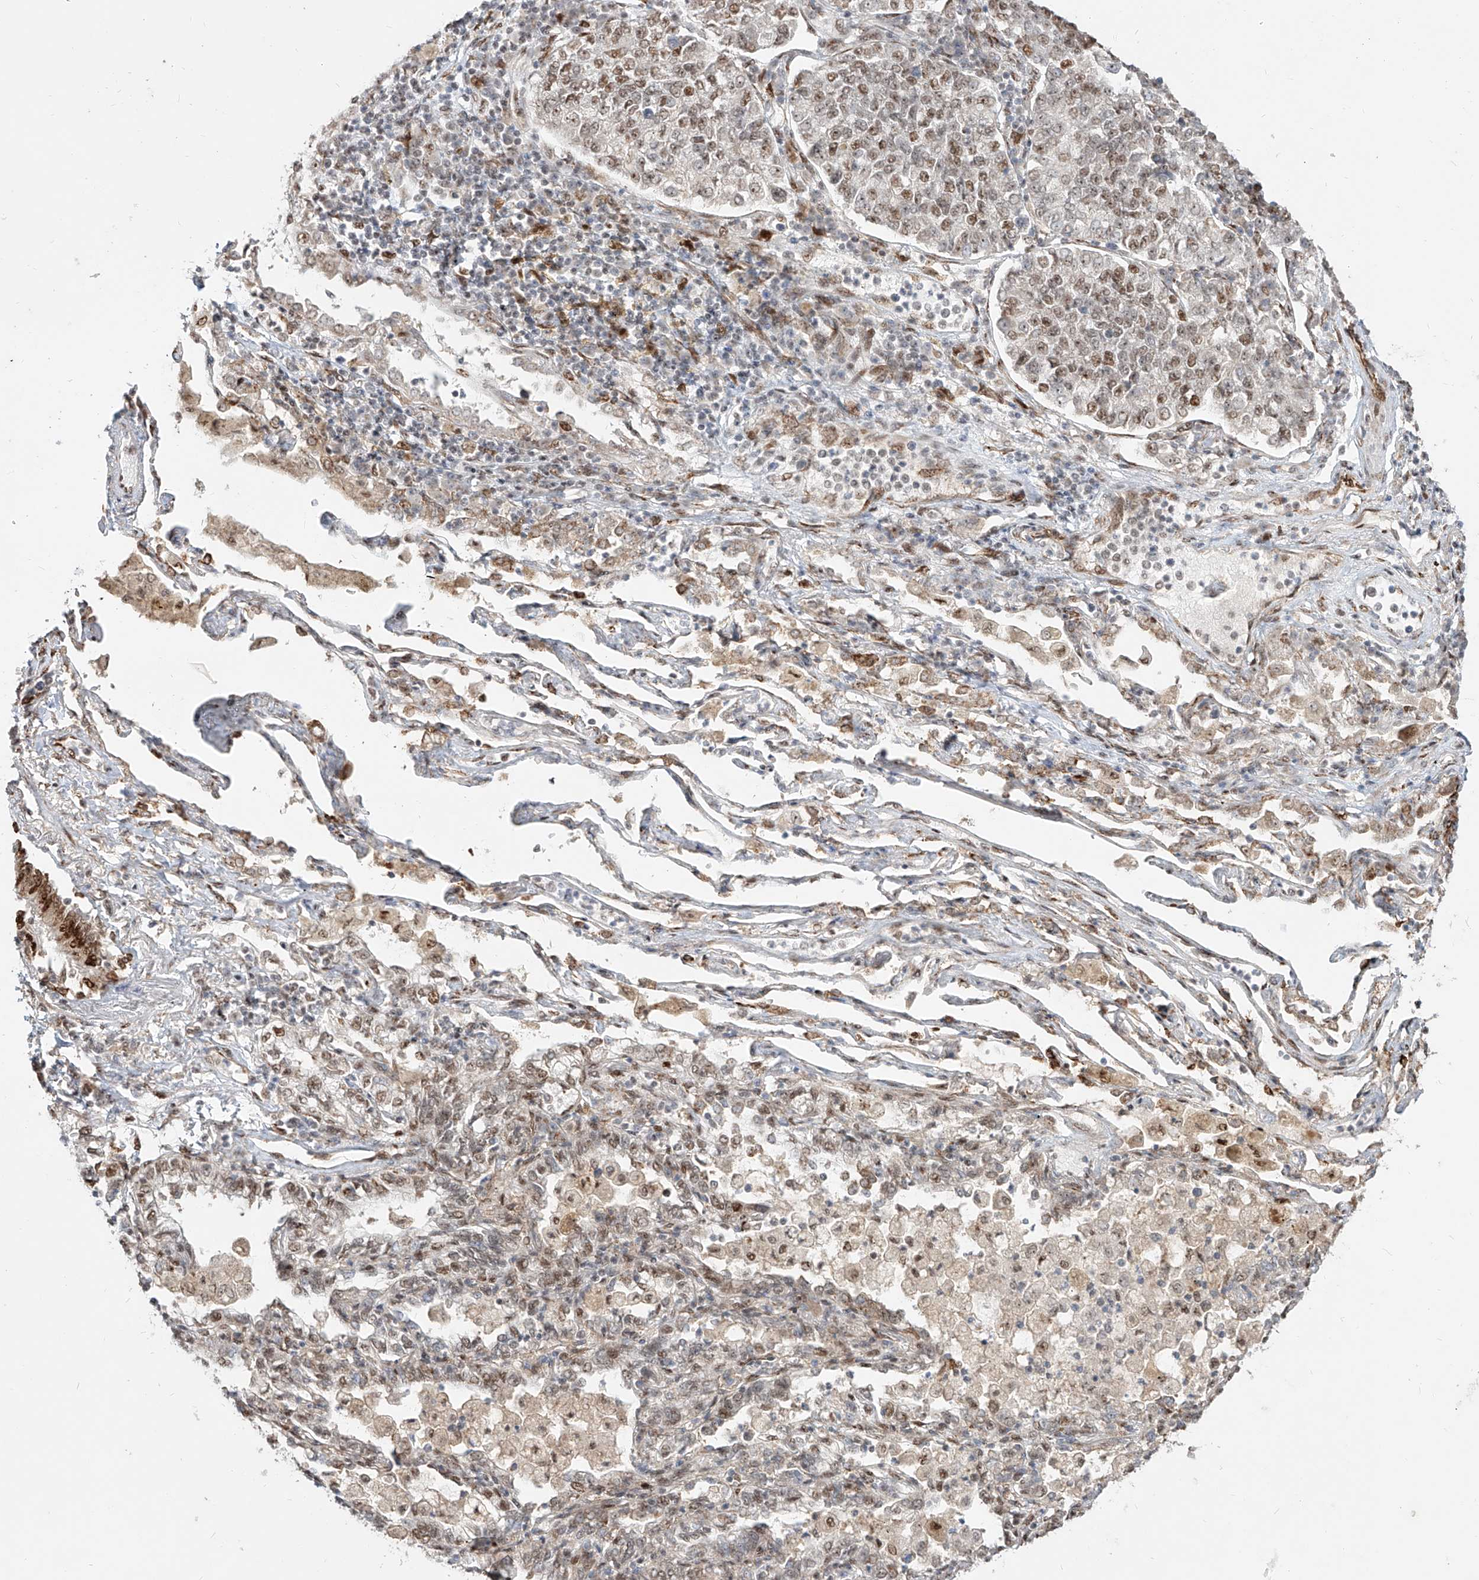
{"staining": {"intensity": "moderate", "quantity": "<25%", "location": "nuclear"}, "tissue": "lung cancer", "cell_type": "Tumor cells", "image_type": "cancer", "snomed": [{"axis": "morphology", "description": "Adenocarcinoma, NOS"}, {"axis": "topography", "description": "Lung"}], "caption": "Protein expression by immunohistochemistry reveals moderate nuclear positivity in about <25% of tumor cells in lung adenocarcinoma.", "gene": "ZNF710", "patient": {"sex": "male", "age": 49}}